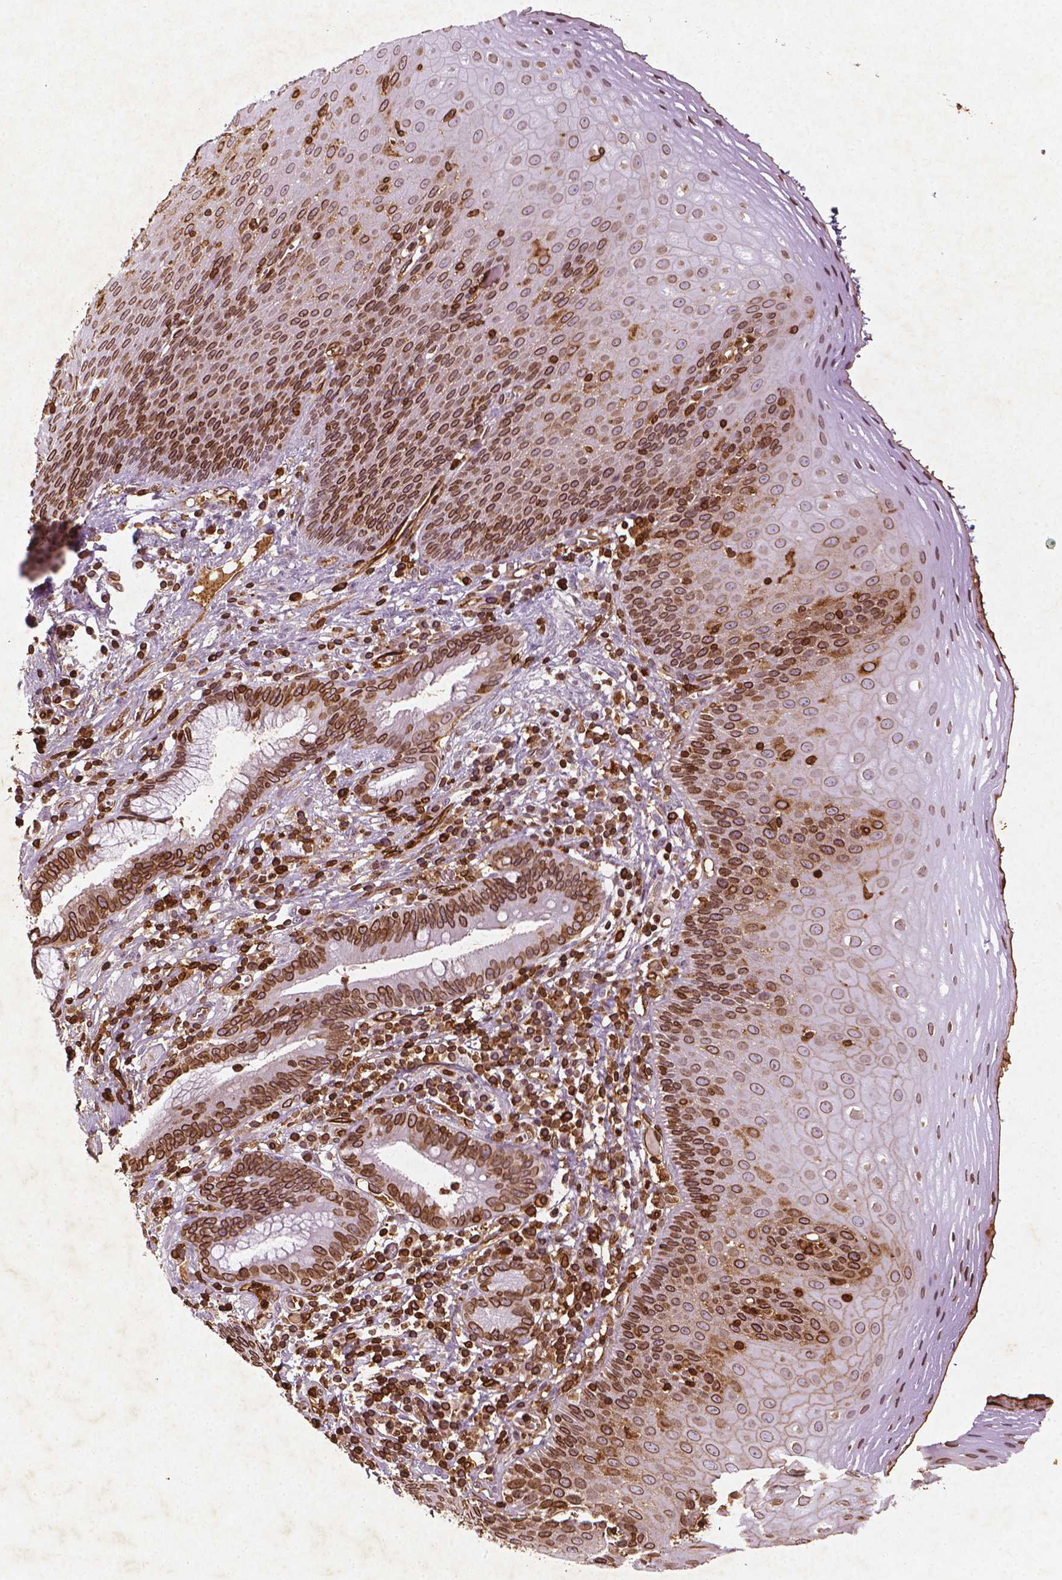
{"staining": {"intensity": "strong", "quantity": ">75%", "location": "cytoplasmic/membranous,nuclear"}, "tissue": "esophagus", "cell_type": "Squamous epithelial cells", "image_type": "normal", "snomed": [{"axis": "morphology", "description": "Normal tissue, NOS"}, {"axis": "topography", "description": "Esophagus"}], "caption": "Protein staining of benign esophagus exhibits strong cytoplasmic/membranous,nuclear expression in approximately >75% of squamous epithelial cells.", "gene": "LMNB1", "patient": {"sex": "female", "age": 68}}